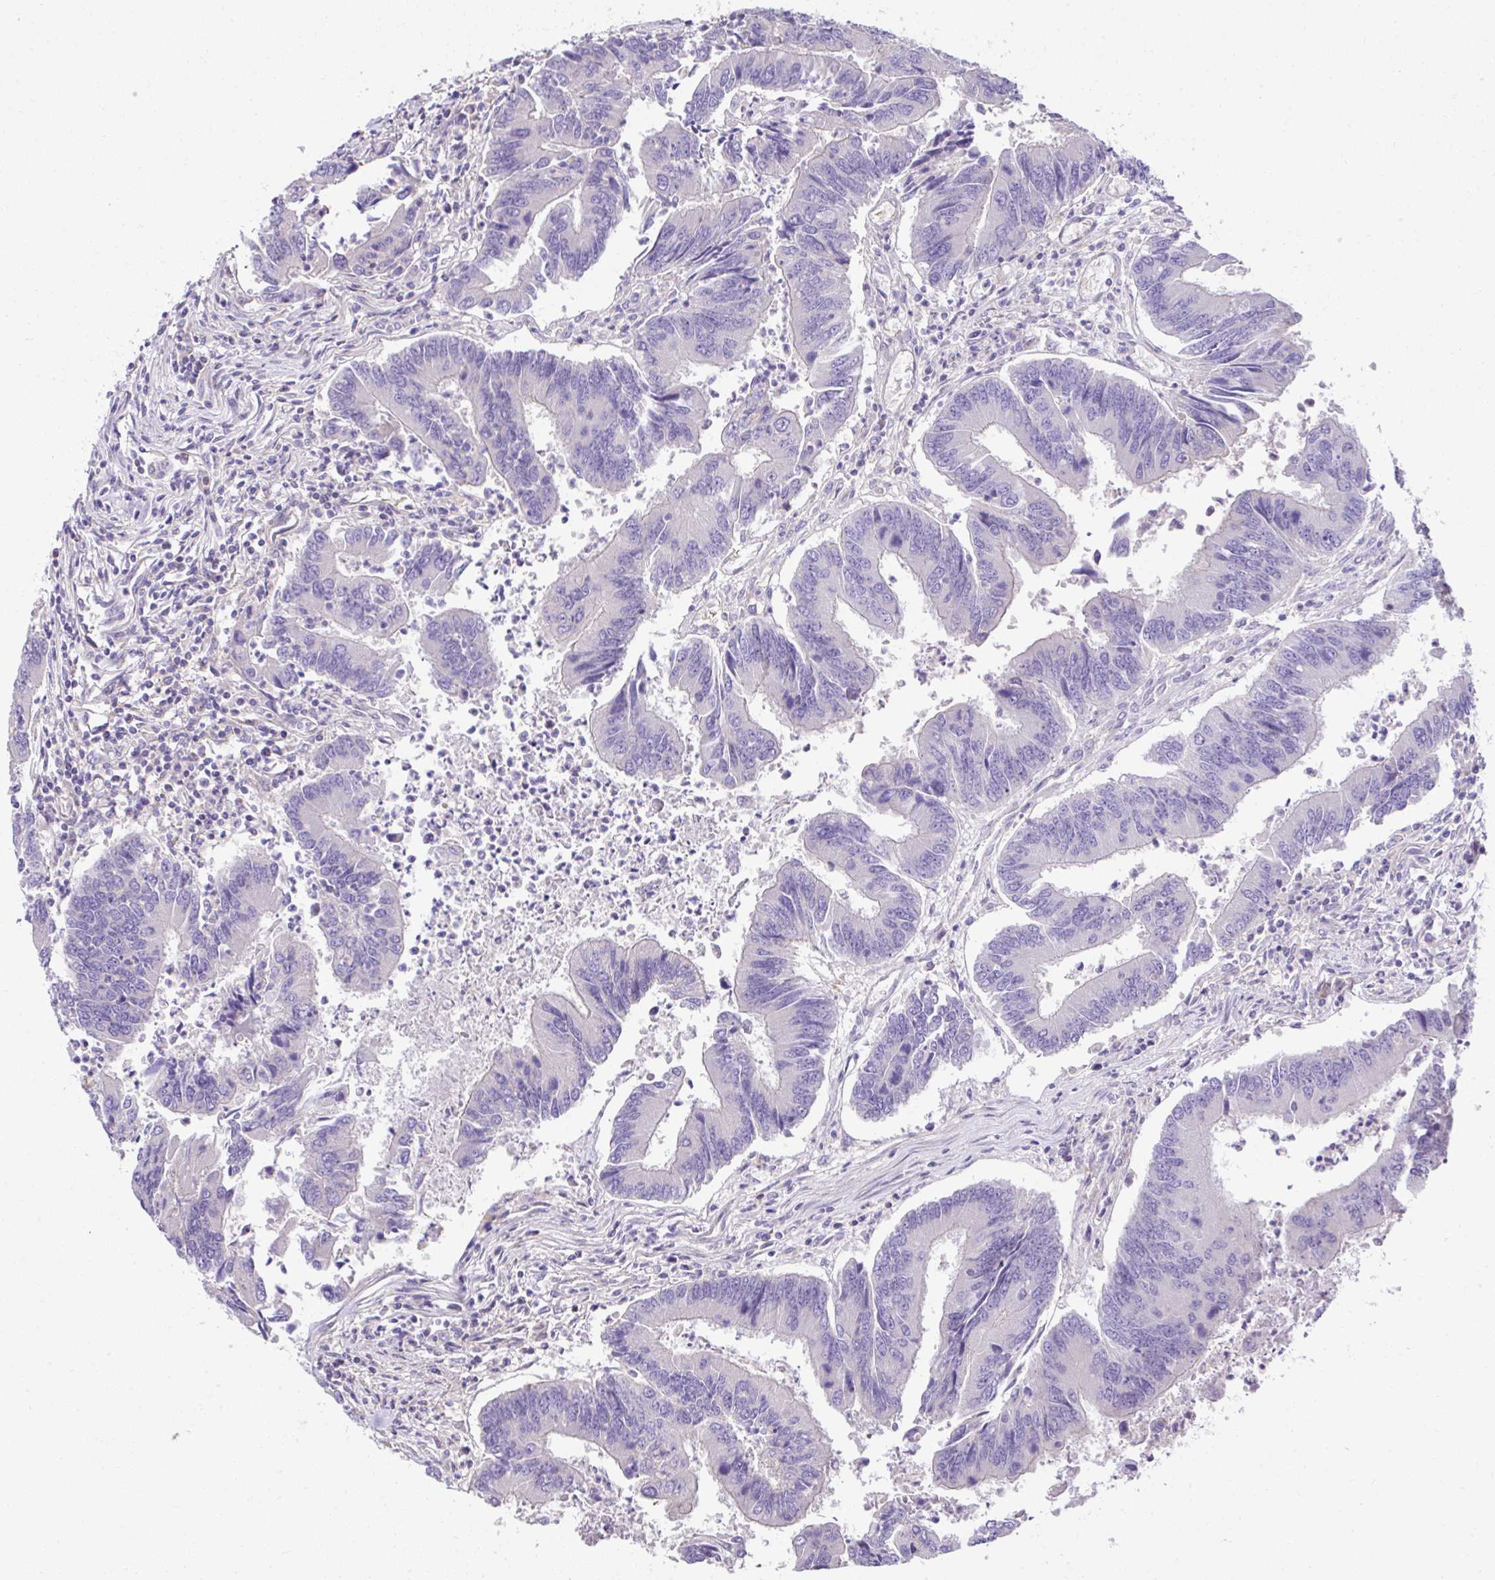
{"staining": {"intensity": "negative", "quantity": "none", "location": "none"}, "tissue": "colorectal cancer", "cell_type": "Tumor cells", "image_type": "cancer", "snomed": [{"axis": "morphology", "description": "Adenocarcinoma, NOS"}, {"axis": "topography", "description": "Colon"}], "caption": "Immunohistochemical staining of human colorectal cancer (adenocarcinoma) exhibits no significant positivity in tumor cells.", "gene": "CCDC85C", "patient": {"sex": "female", "age": 67}}